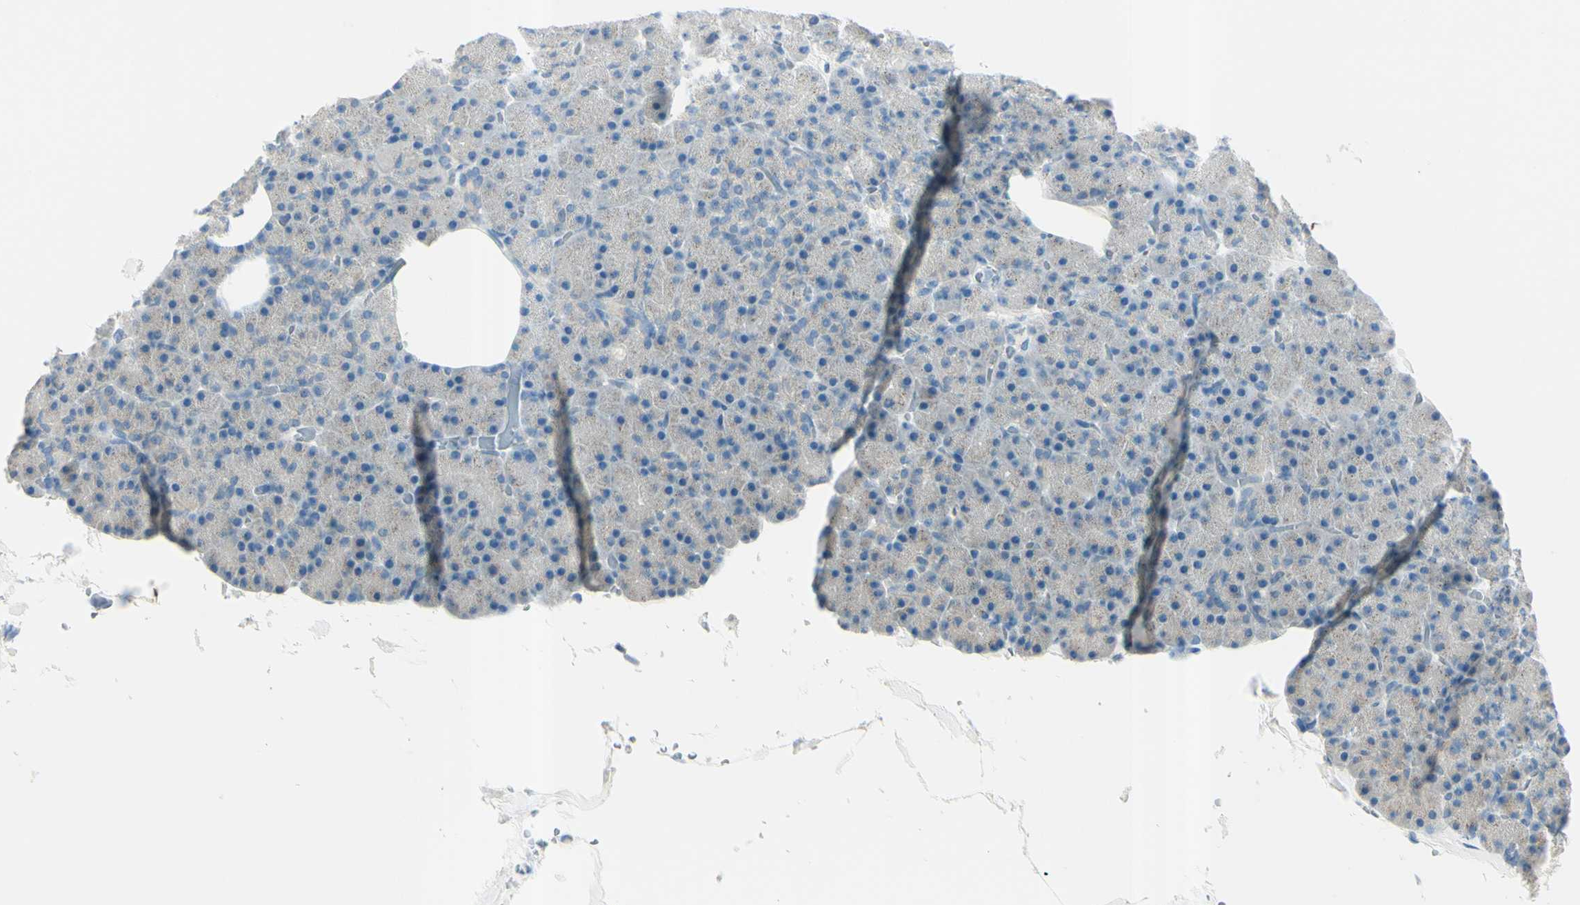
{"staining": {"intensity": "negative", "quantity": "none", "location": "none"}, "tissue": "pancreas", "cell_type": "Exocrine glandular cells", "image_type": "normal", "snomed": [{"axis": "morphology", "description": "Normal tissue, NOS"}, {"axis": "topography", "description": "Pancreas"}], "caption": "A high-resolution photomicrograph shows immunohistochemistry (IHC) staining of unremarkable pancreas, which shows no significant staining in exocrine glandular cells. Nuclei are stained in blue.", "gene": "B4GALT1", "patient": {"sex": "female", "age": 35}}